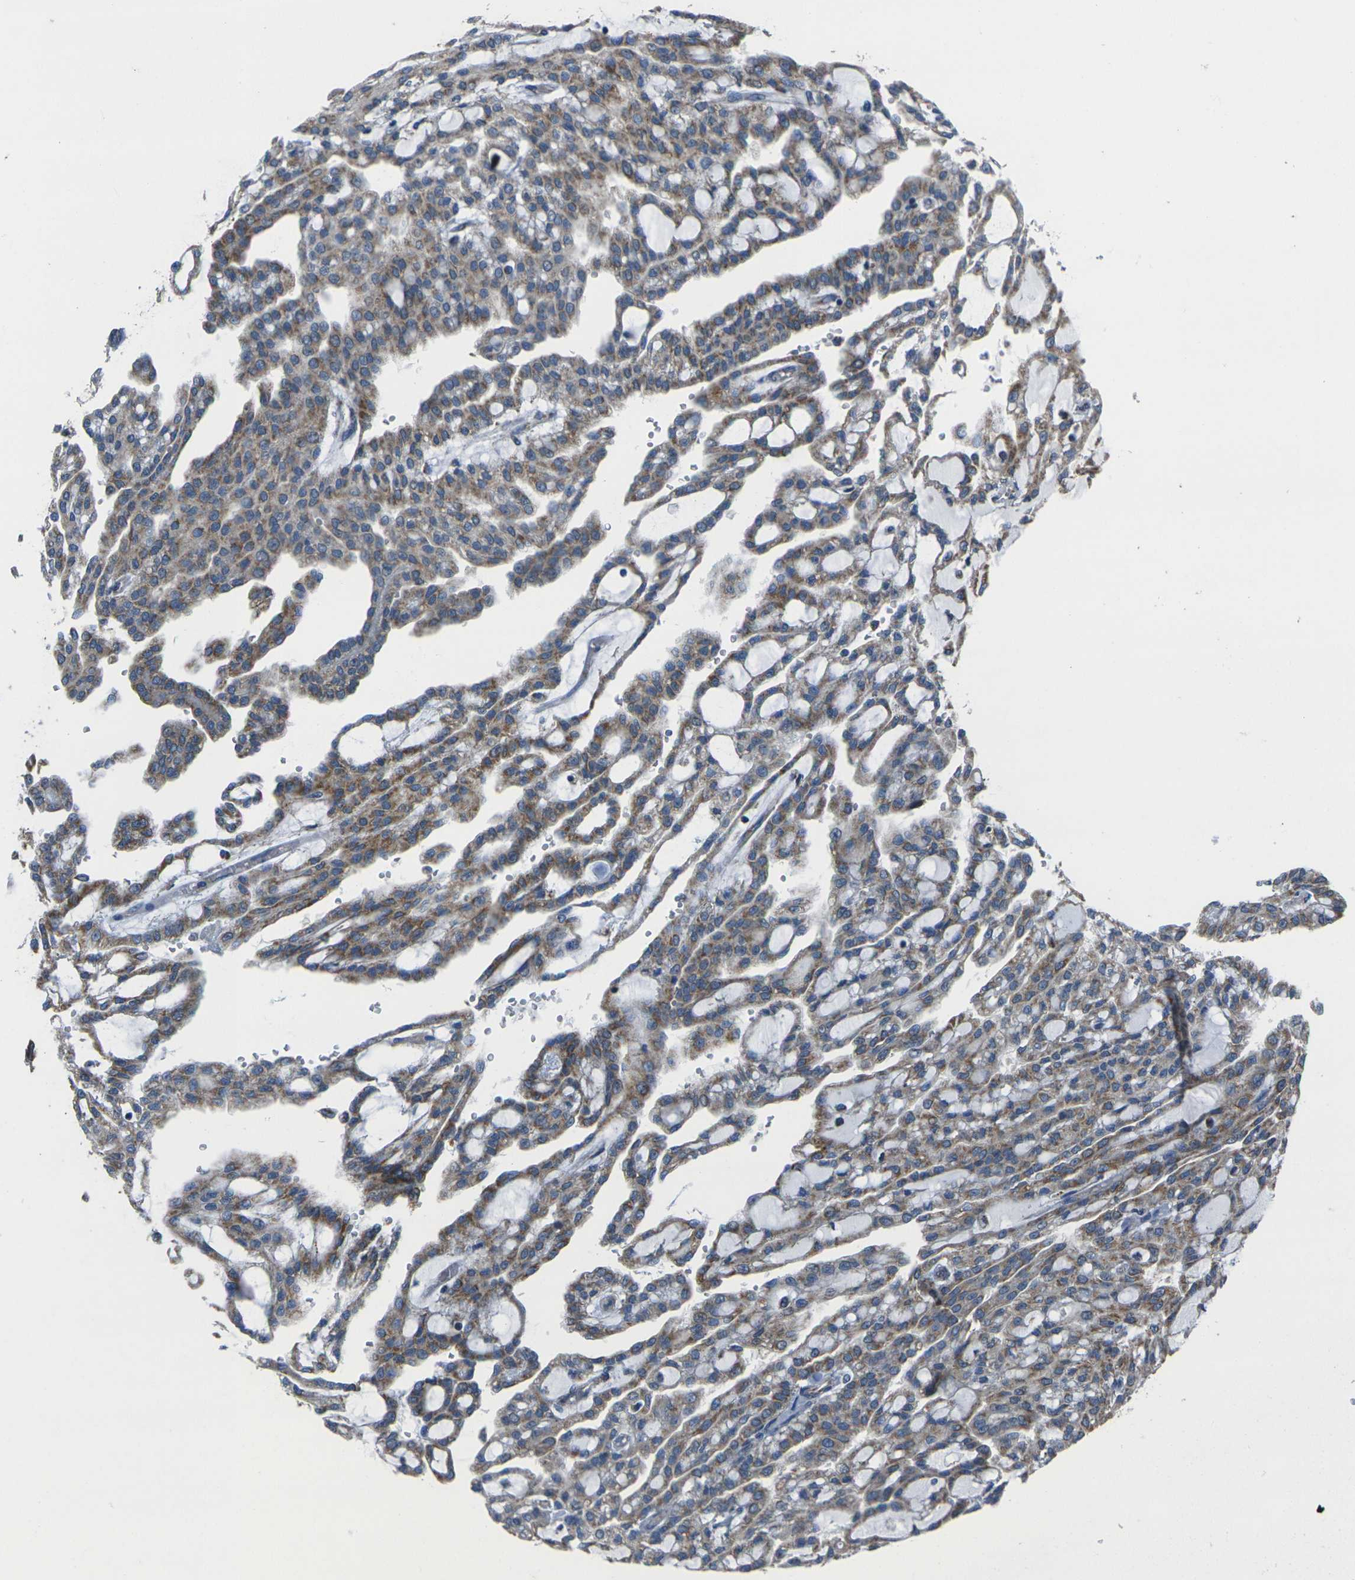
{"staining": {"intensity": "moderate", "quantity": ">75%", "location": "cytoplasmic/membranous"}, "tissue": "renal cancer", "cell_type": "Tumor cells", "image_type": "cancer", "snomed": [{"axis": "morphology", "description": "Adenocarcinoma, NOS"}, {"axis": "topography", "description": "Kidney"}], "caption": "Tumor cells reveal moderate cytoplasmic/membranous staining in about >75% of cells in renal cancer.", "gene": "TMEM120B", "patient": {"sex": "male", "age": 63}}